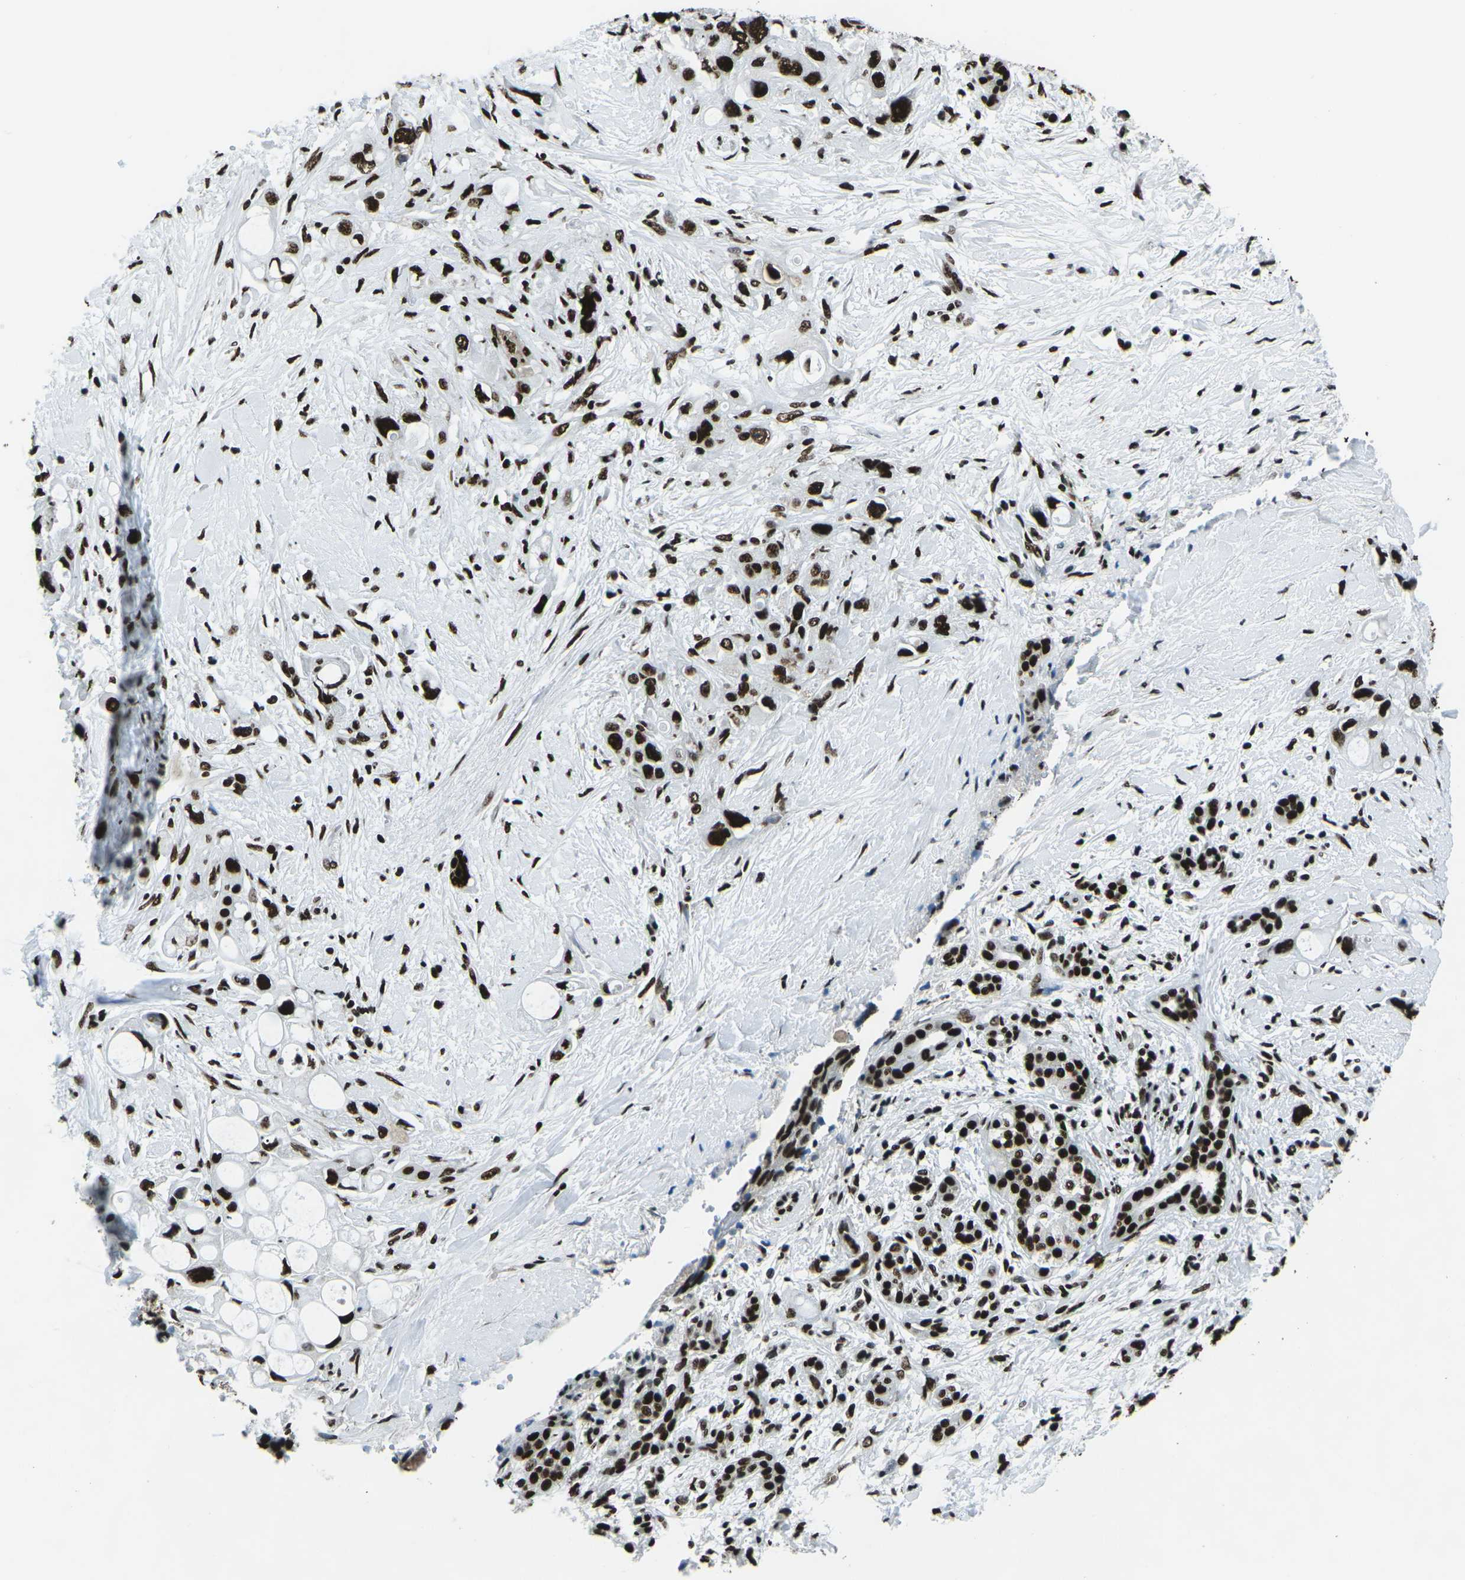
{"staining": {"intensity": "strong", "quantity": ">75%", "location": "nuclear"}, "tissue": "pancreatic cancer", "cell_type": "Tumor cells", "image_type": "cancer", "snomed": [{"axis": "morphology", "description": "Adenocarcinoma, NOS"}, {"axis": "topography", "description": "Pancreas"}], "caption": "About >75% of tumor cells in pancreatic cancer (adenocarcinoma) display strong nuclear protein expression as visualized by brown immunohistochemical staining.", "gene": "HNRNPL", "patient": {"sex": "female", "age": 56}}